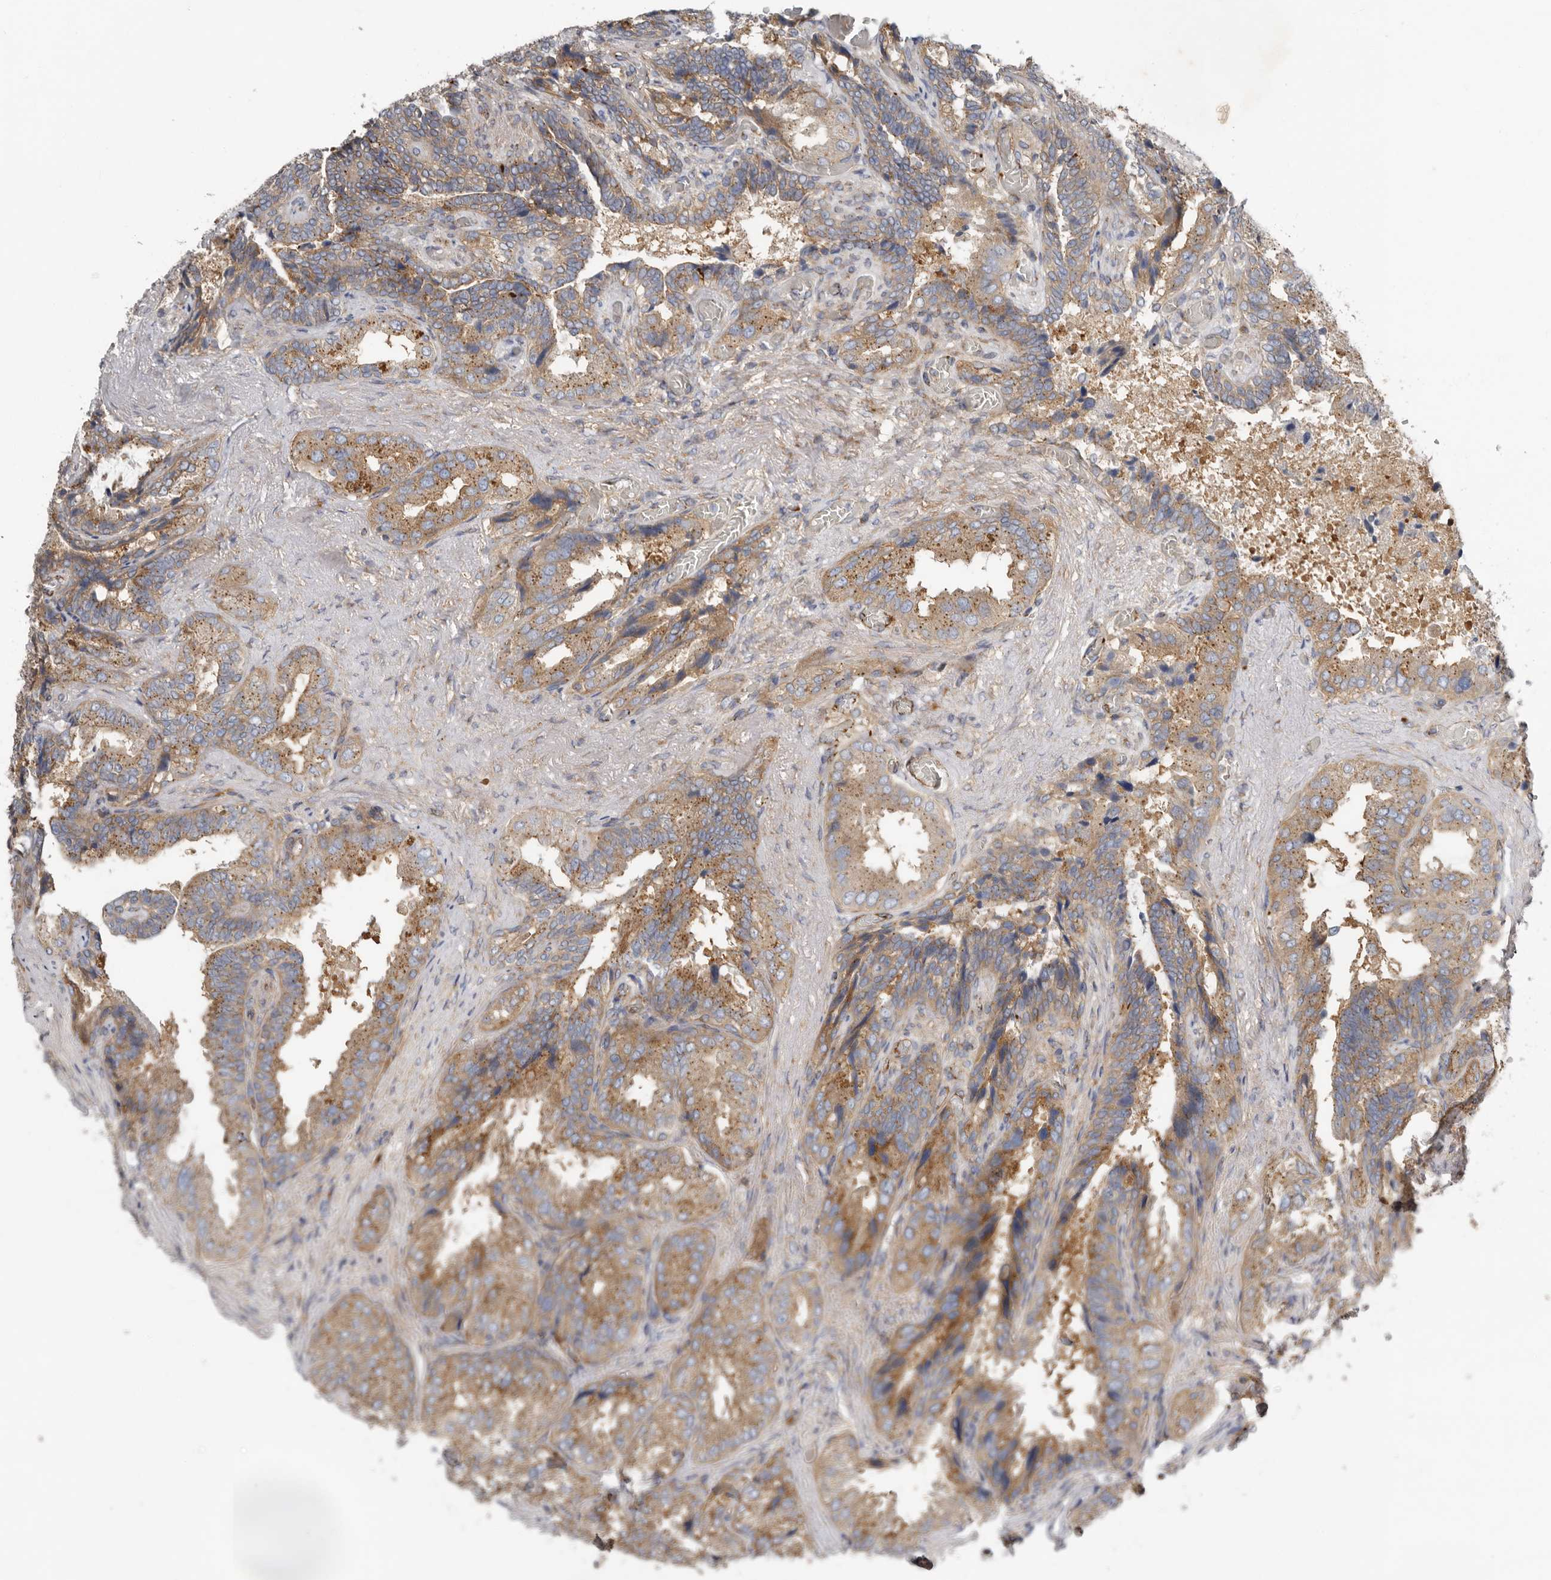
{"staining": {"intensity": "moderate", "quantity": ">75%", "location": "cytoplasmic/membranous"}, "tissue": "seminal vesicle", "cell_type": "Glandular cells", "image_type": "normal", "snomed": [{"axis": "morphology", "description": "Normal tissue, NOS"}, {"axis": "topography", "description": "Seminal veicle"}, {"axis": "topography", "description": "Peripheral nerve tissue"}], "caption": "Unremarkable seminal vesicle reveals moderate cytoplasmic/membranous expression in about >75% of glandular cells, visualized by immunohistochemistry. (Stains: DAB (3,3'-diaminobenzidine) in brown, nuclei in blue, Microscopy: brightfield microscopy at high magnification).", "gene": "LUZP1", "patient": {"sex": "male", "age": 63}}